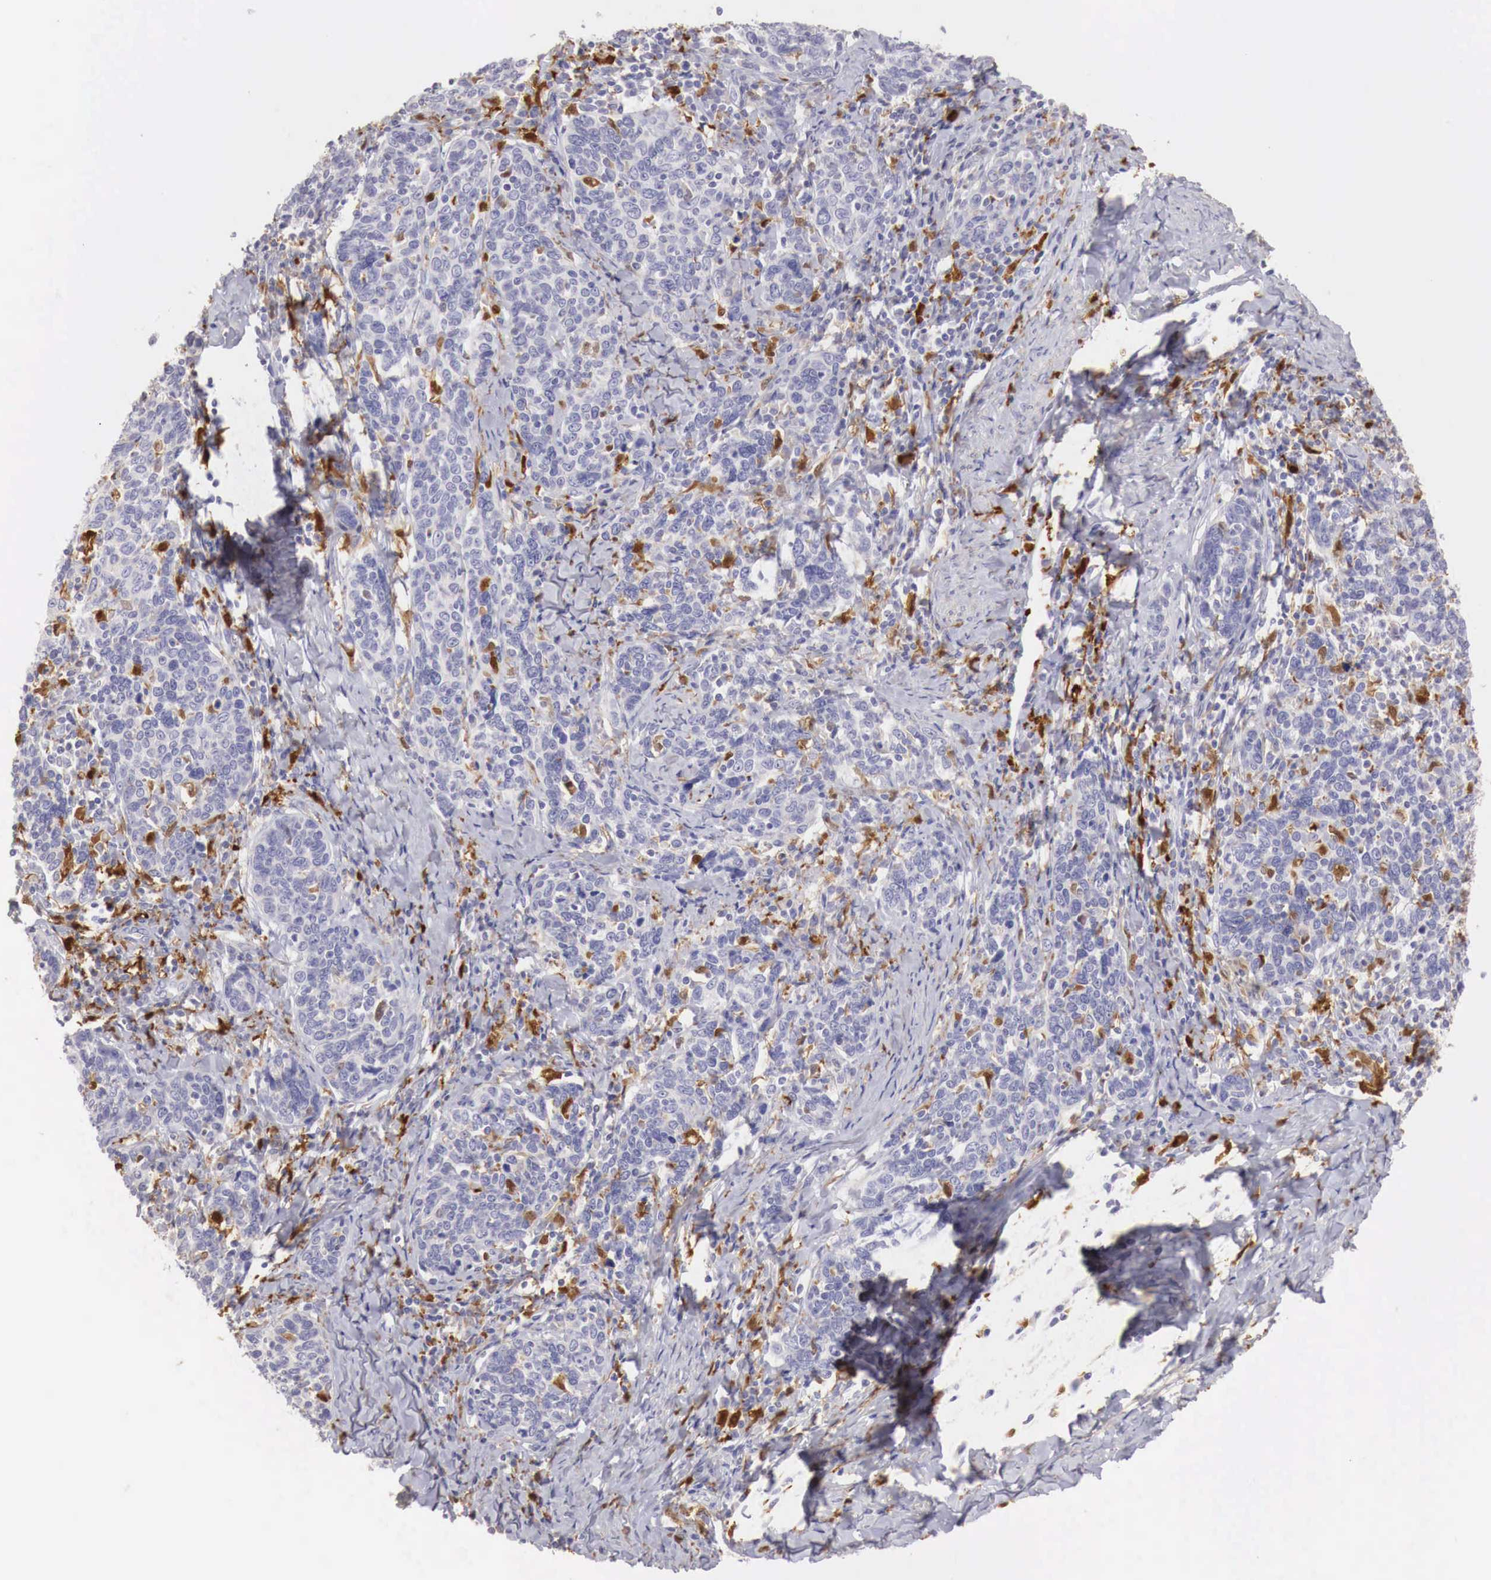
{"staining": {"intensity": "weak", "quantity": "<25%", "location": "cytoplasmic/membranous"}, "tissue": "cervical cancer", "cell_type": "Tumor cells", "image_type": "cancer", "snomed": [{"axis": "morphology", "description": "Squamous cell carcinoma, NOS"}, {"axis": "topography", "description": "Cervix"}], "caption": "Immunohistochemical staining of human cervical cancer reveals no significant positivity in tumor cells.", "gene": "RENBP", "patient": {"sex": "female", "age": 41}}